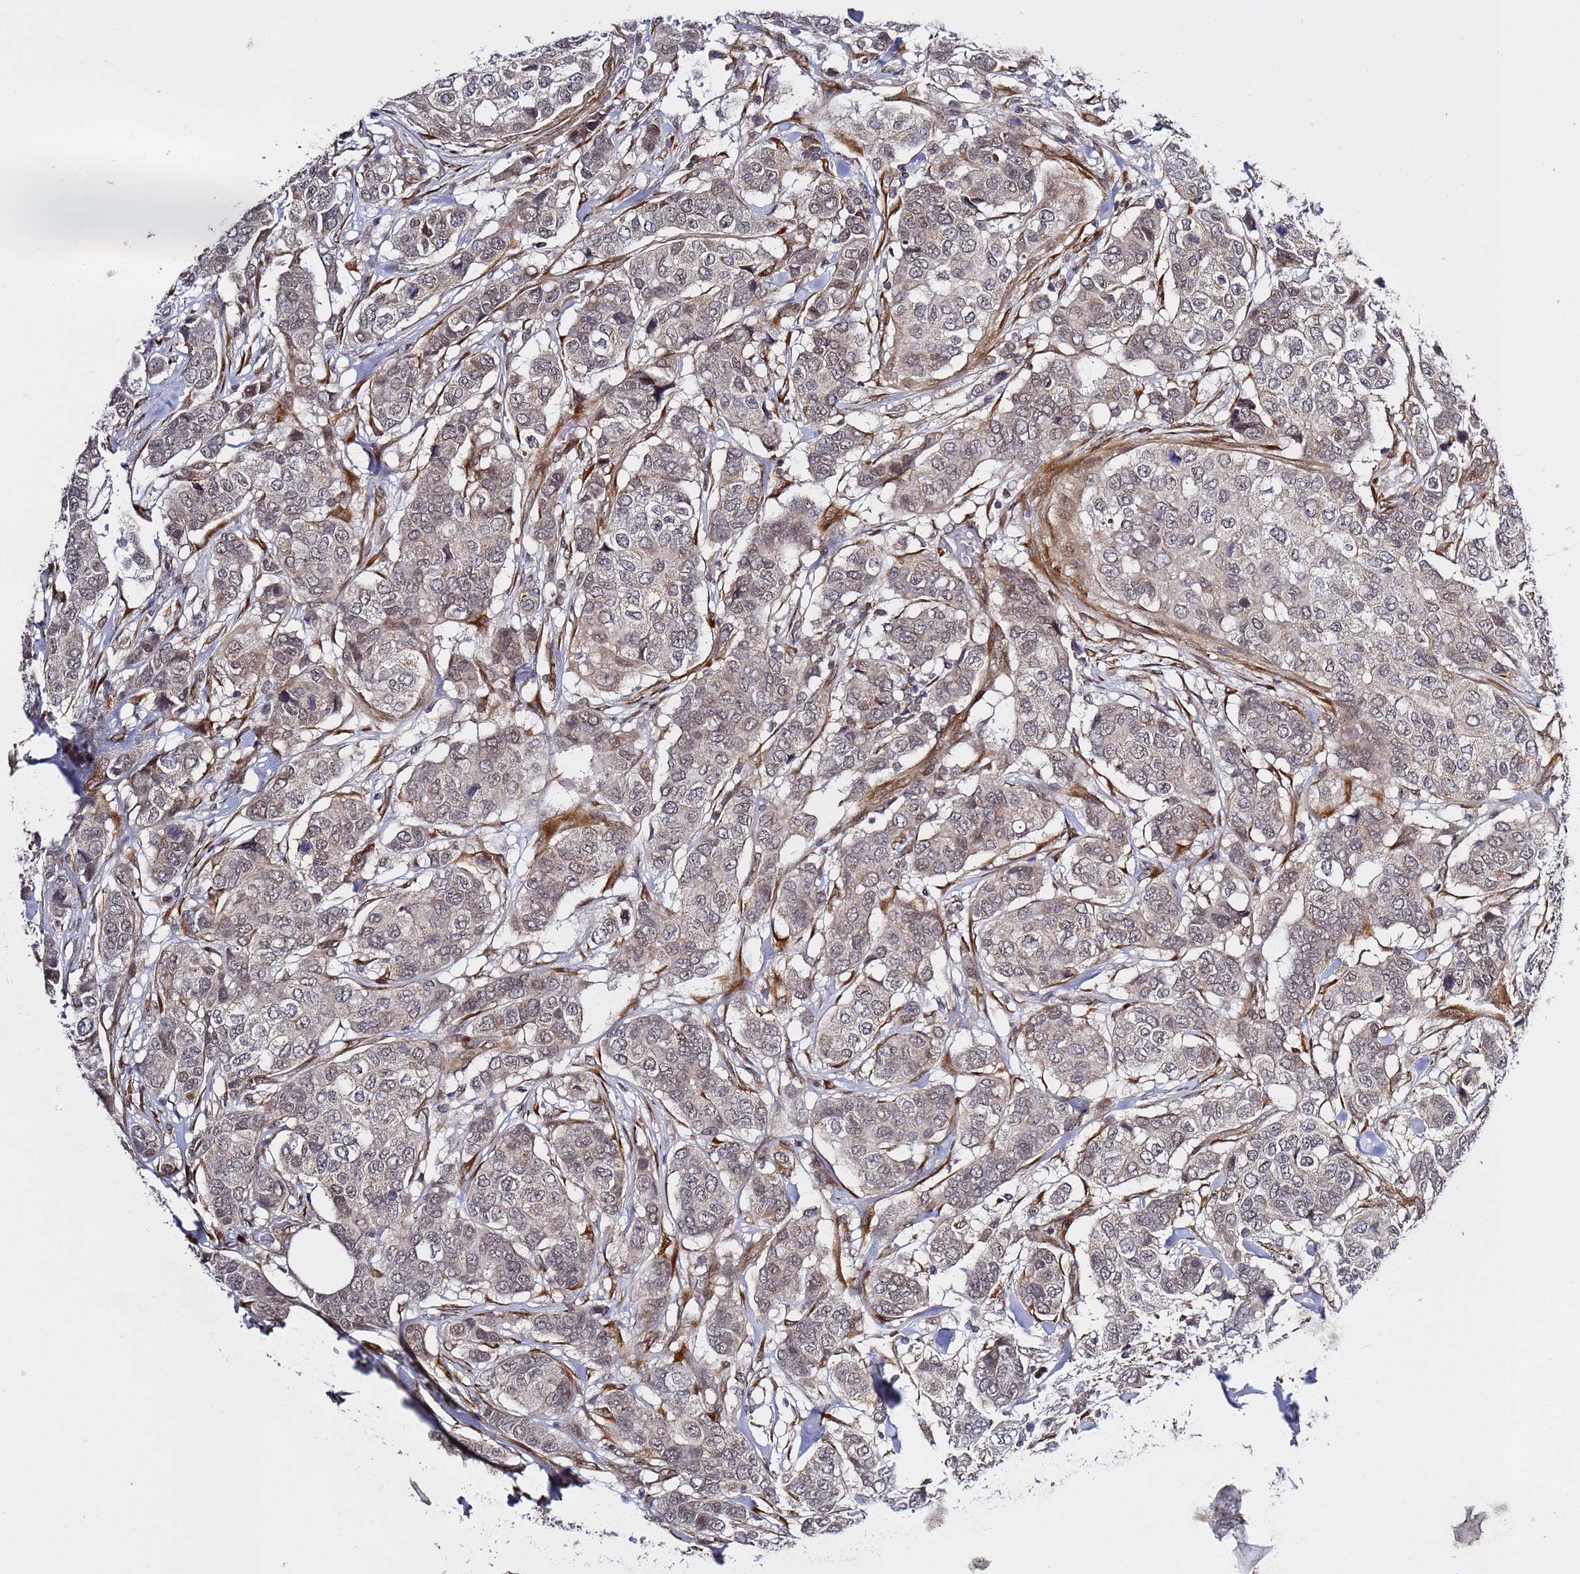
{"staining": {"intensity": "weak", "quantity": "25%-75%", "location": "cytoplasmic/membranous"}, "tissue": "breast cancer", "cell_type": "Tumor cells", "image_type": "cancer", "snomed": [{"axis": "morphology", "description": "Lobular carcinoma"}, {"axis": "topography", "description": "Breast"}], "caption": "Breast lobular carcinoma was stained to show a protein in brown. There is low levels of weak cytoplasmic/membranous staining in approximately 25%-75% of tumor cells.", "gene": "POLR2D", "patient": {"sex": "female", "age": 51}}